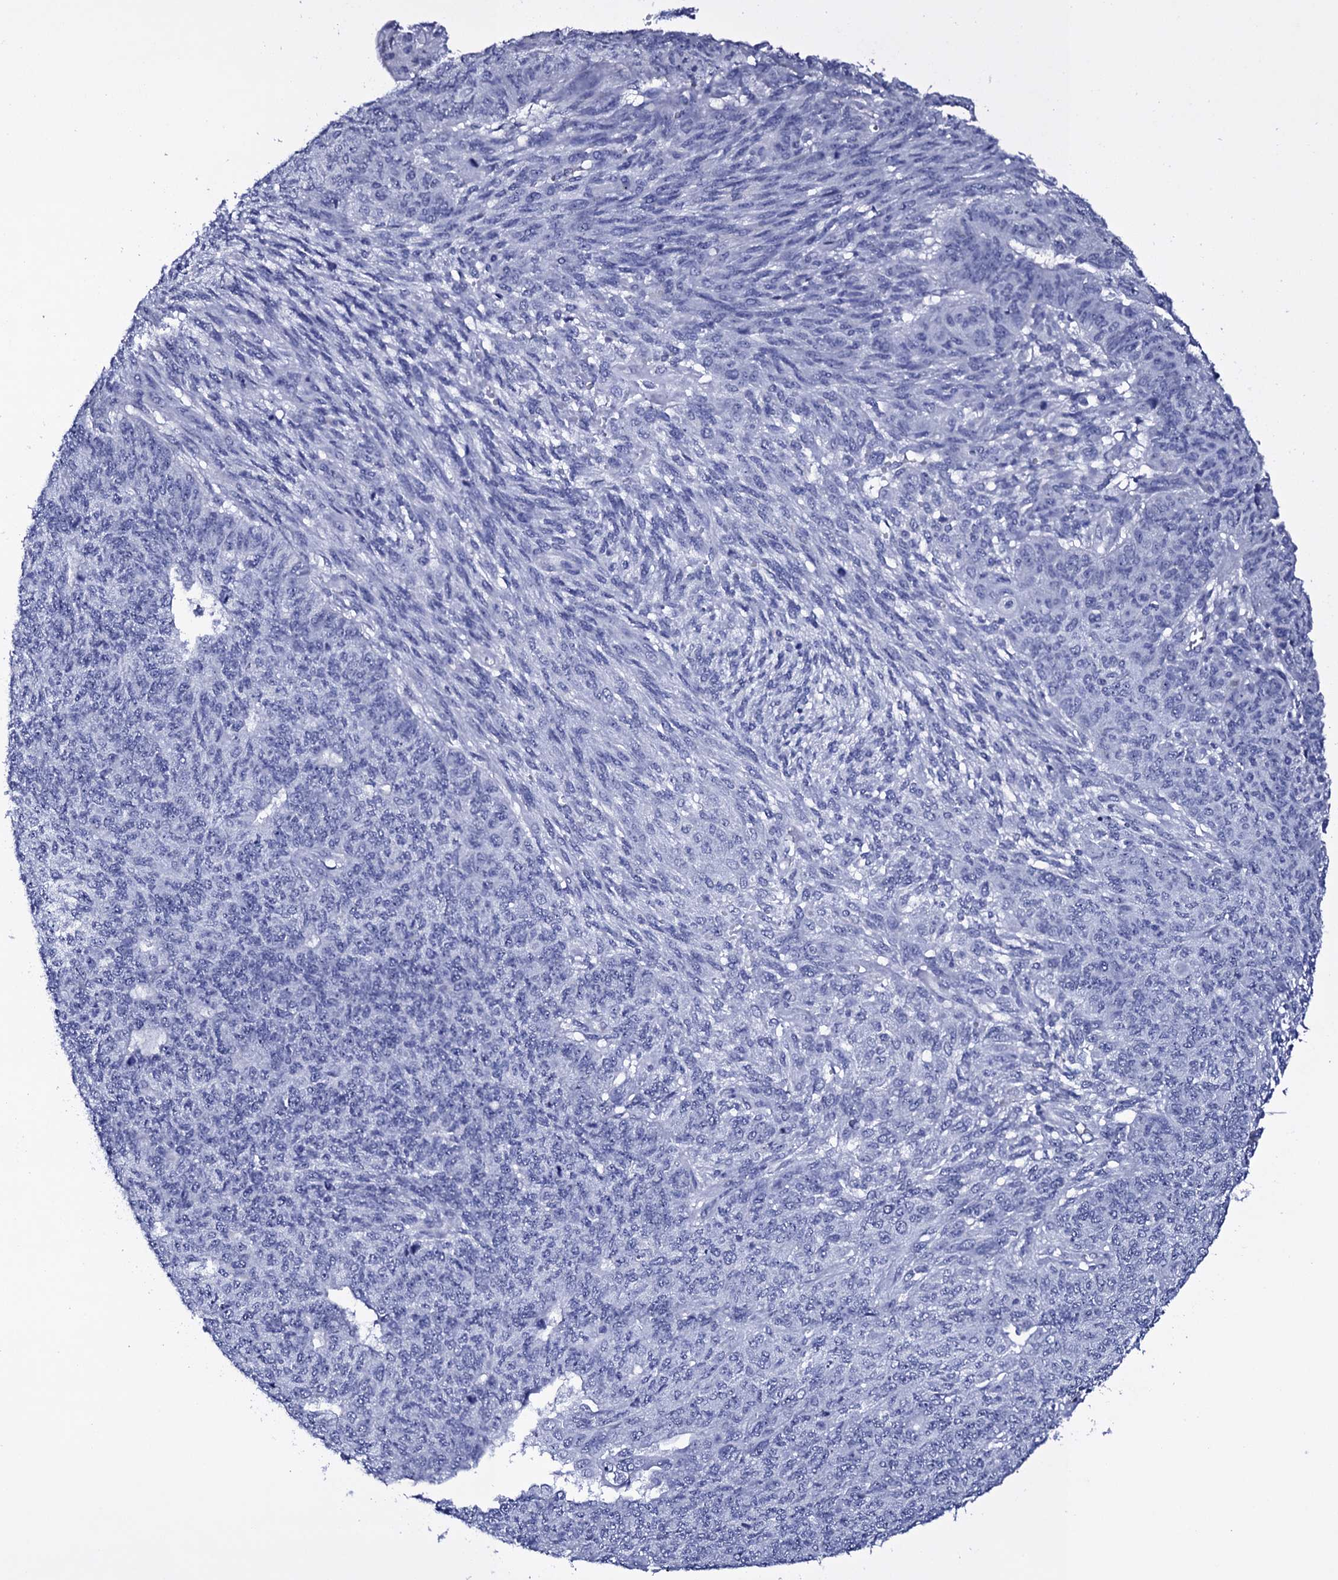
{"staining": {"intensity": "negative", "quantity": "none", "location": "none"}, "tissue": "endometrial cancer", "cell_type": "Tumor cells", "image_type": "cancer", "snomed": [{"axis": "morphology", "description": "Adenocarcinoma, NOS"}, {"axis": "topography", "description": "Endometrium"}], "caption": "An immunohistochemistry histopathology image of adenocarcinoma (endometrial) is shown. There is no staining in tumor cells of adenocarcinoma (endometrial).", "gene": "ITPRID2", "patient": {"sex": "female", "age": 32}}